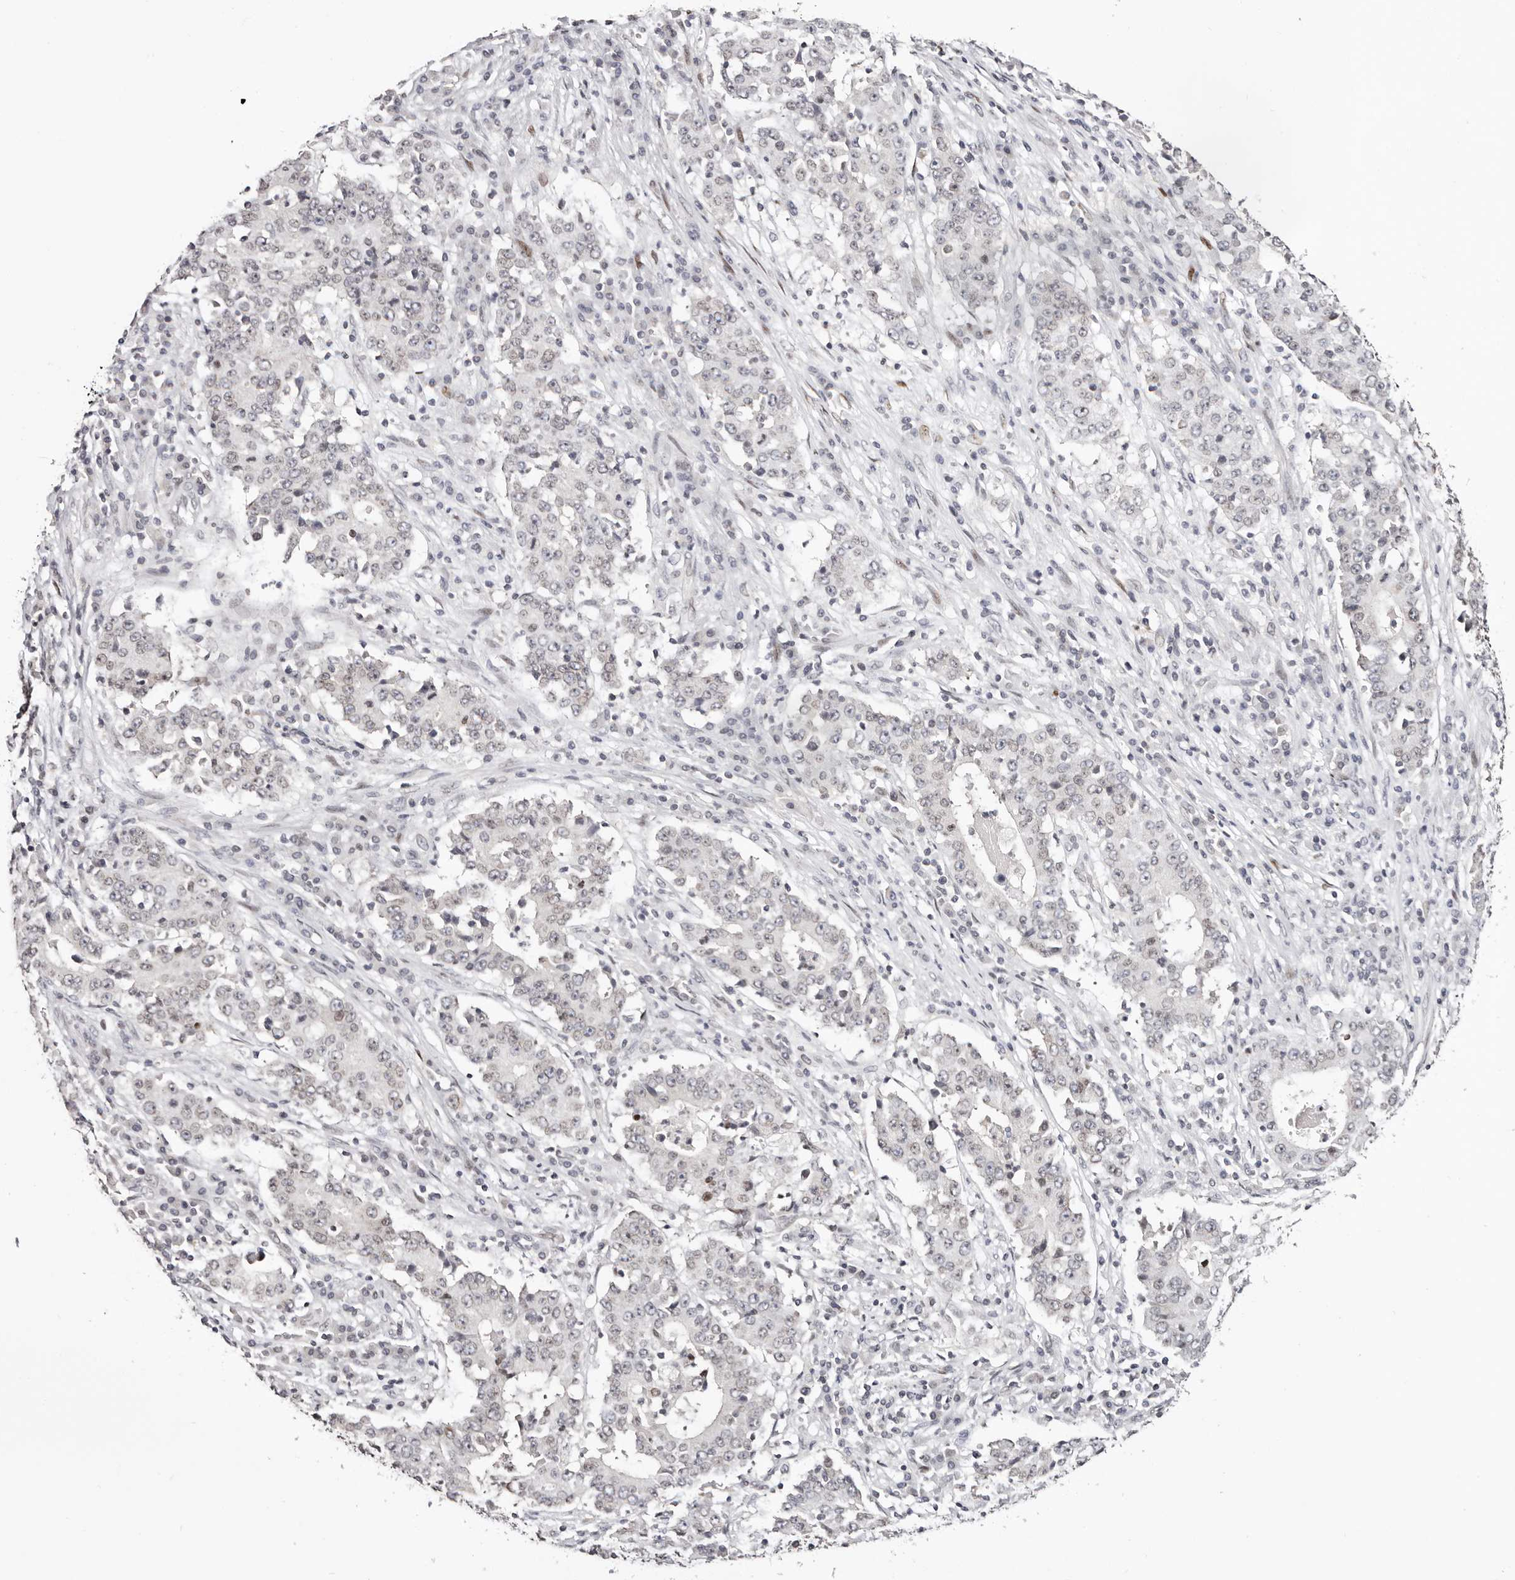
{"staining": {"intensity": "weak", "quantity": "<25%", "location": "nuclear"}, "tissue": "stomach cancer", "cell_type": "Tumor cells", "image_type": "cancer", "snomed": [{"axis": "morphology", "description": "Adenocarcinoma, NOS"}, {"axis": "topography", "description": "Stomach"}], "caption": "An immunohistochemistry image of stomach cancer (adenocarcinoma) is shown. There is no staining in tumor cells of stomach cancer (adenocarcinoma).", "gene": "NUP153", "patient": {"sex": "male", "age": 59}}